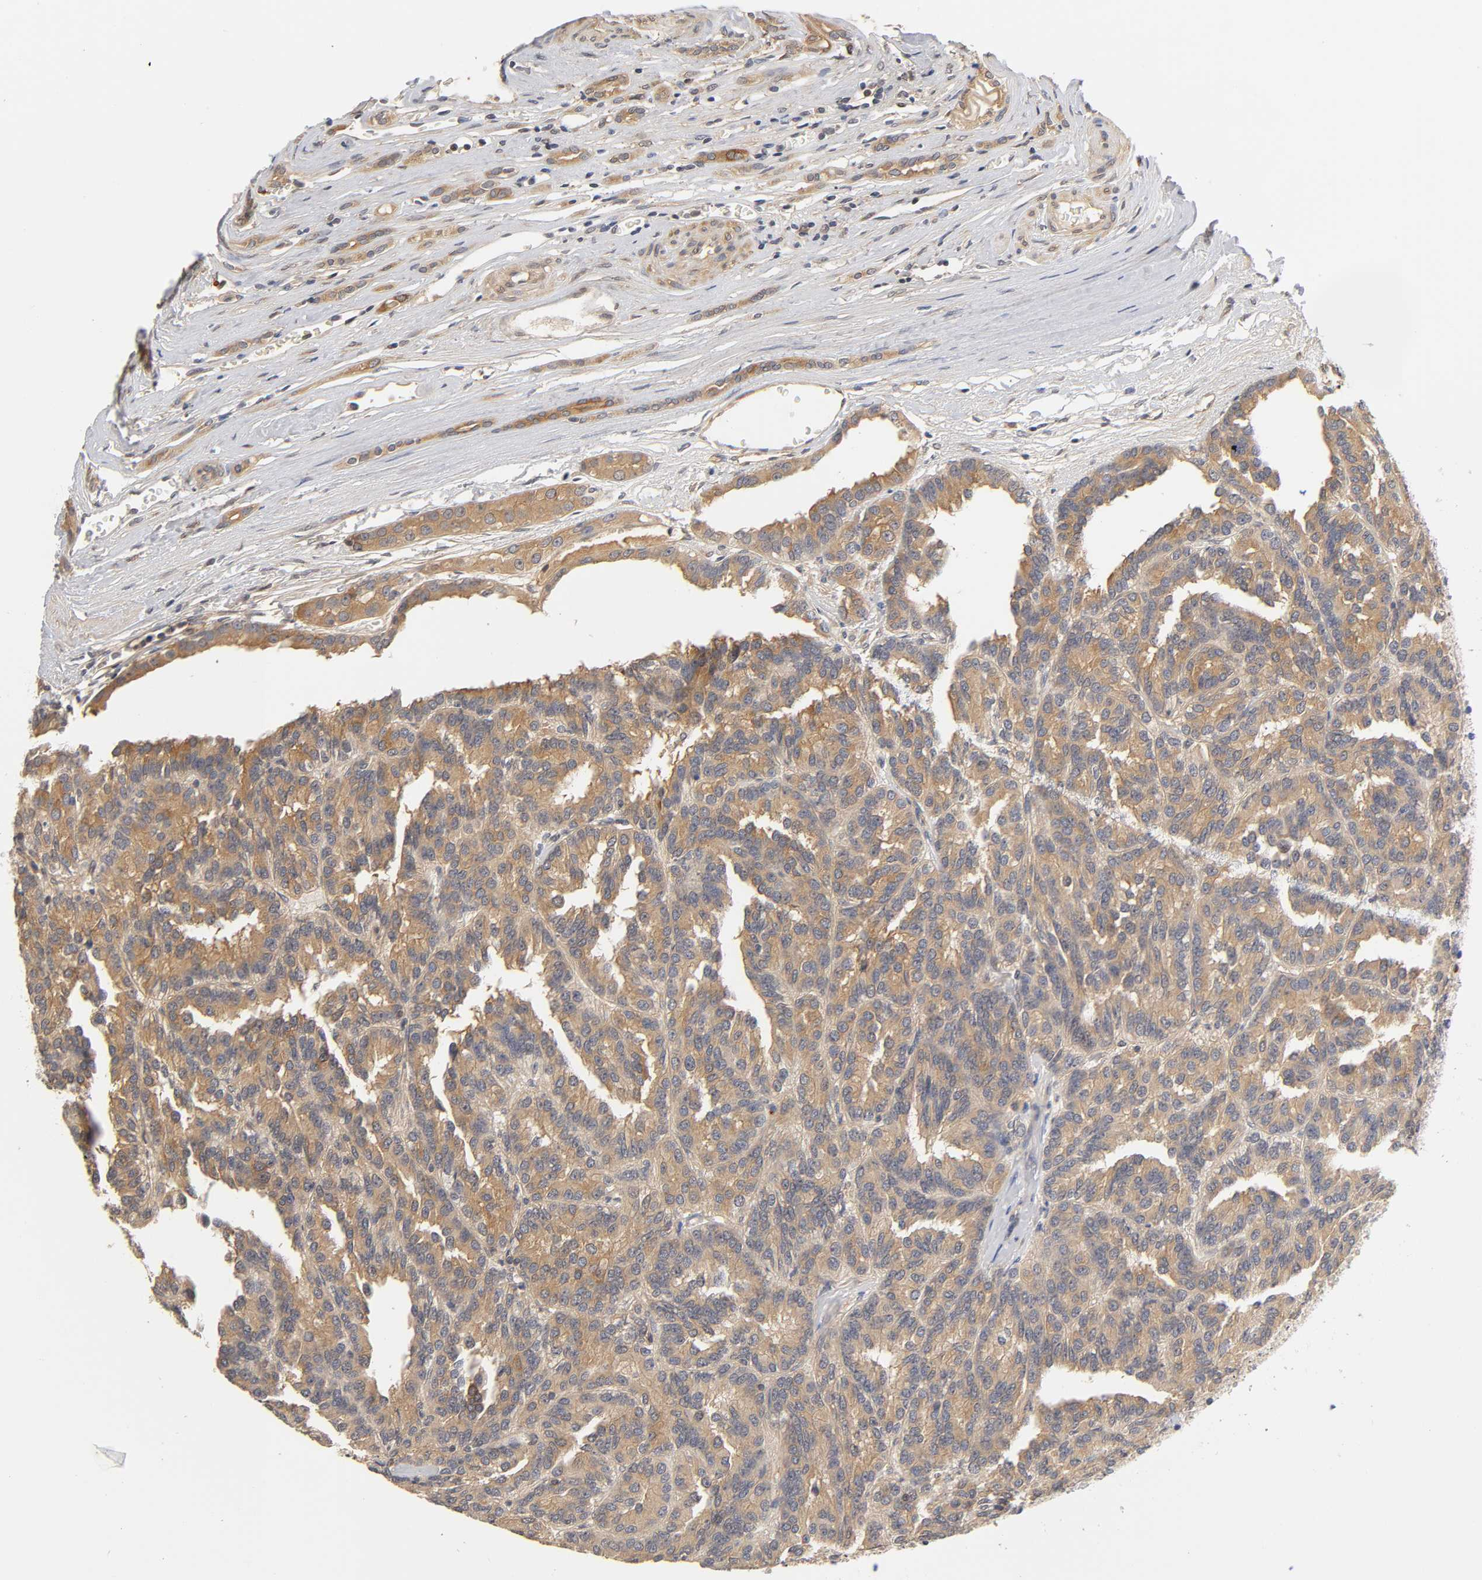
{"staining": {"intensity": "weak", "quantity": ">75%", "location": "cytoplasmic/membranous"}, "tissue": "renal cancer", "cell_type": "Tumor cells", "image_type": "cancer", "snomed": [{"axis": "morphology", "description": "Adenocarcinoma, NOS"}, {"axis": "topography", "description": "Kidney"}], "caption": "Adenocarcinoma (renal) stained with DAB IHC exhibits low levels of weak cytoplasmic/membranous expression in approximately >75% of tumor cells.", "gene": "PDE5A", "patient": {"sex": "male", "age": 46}}